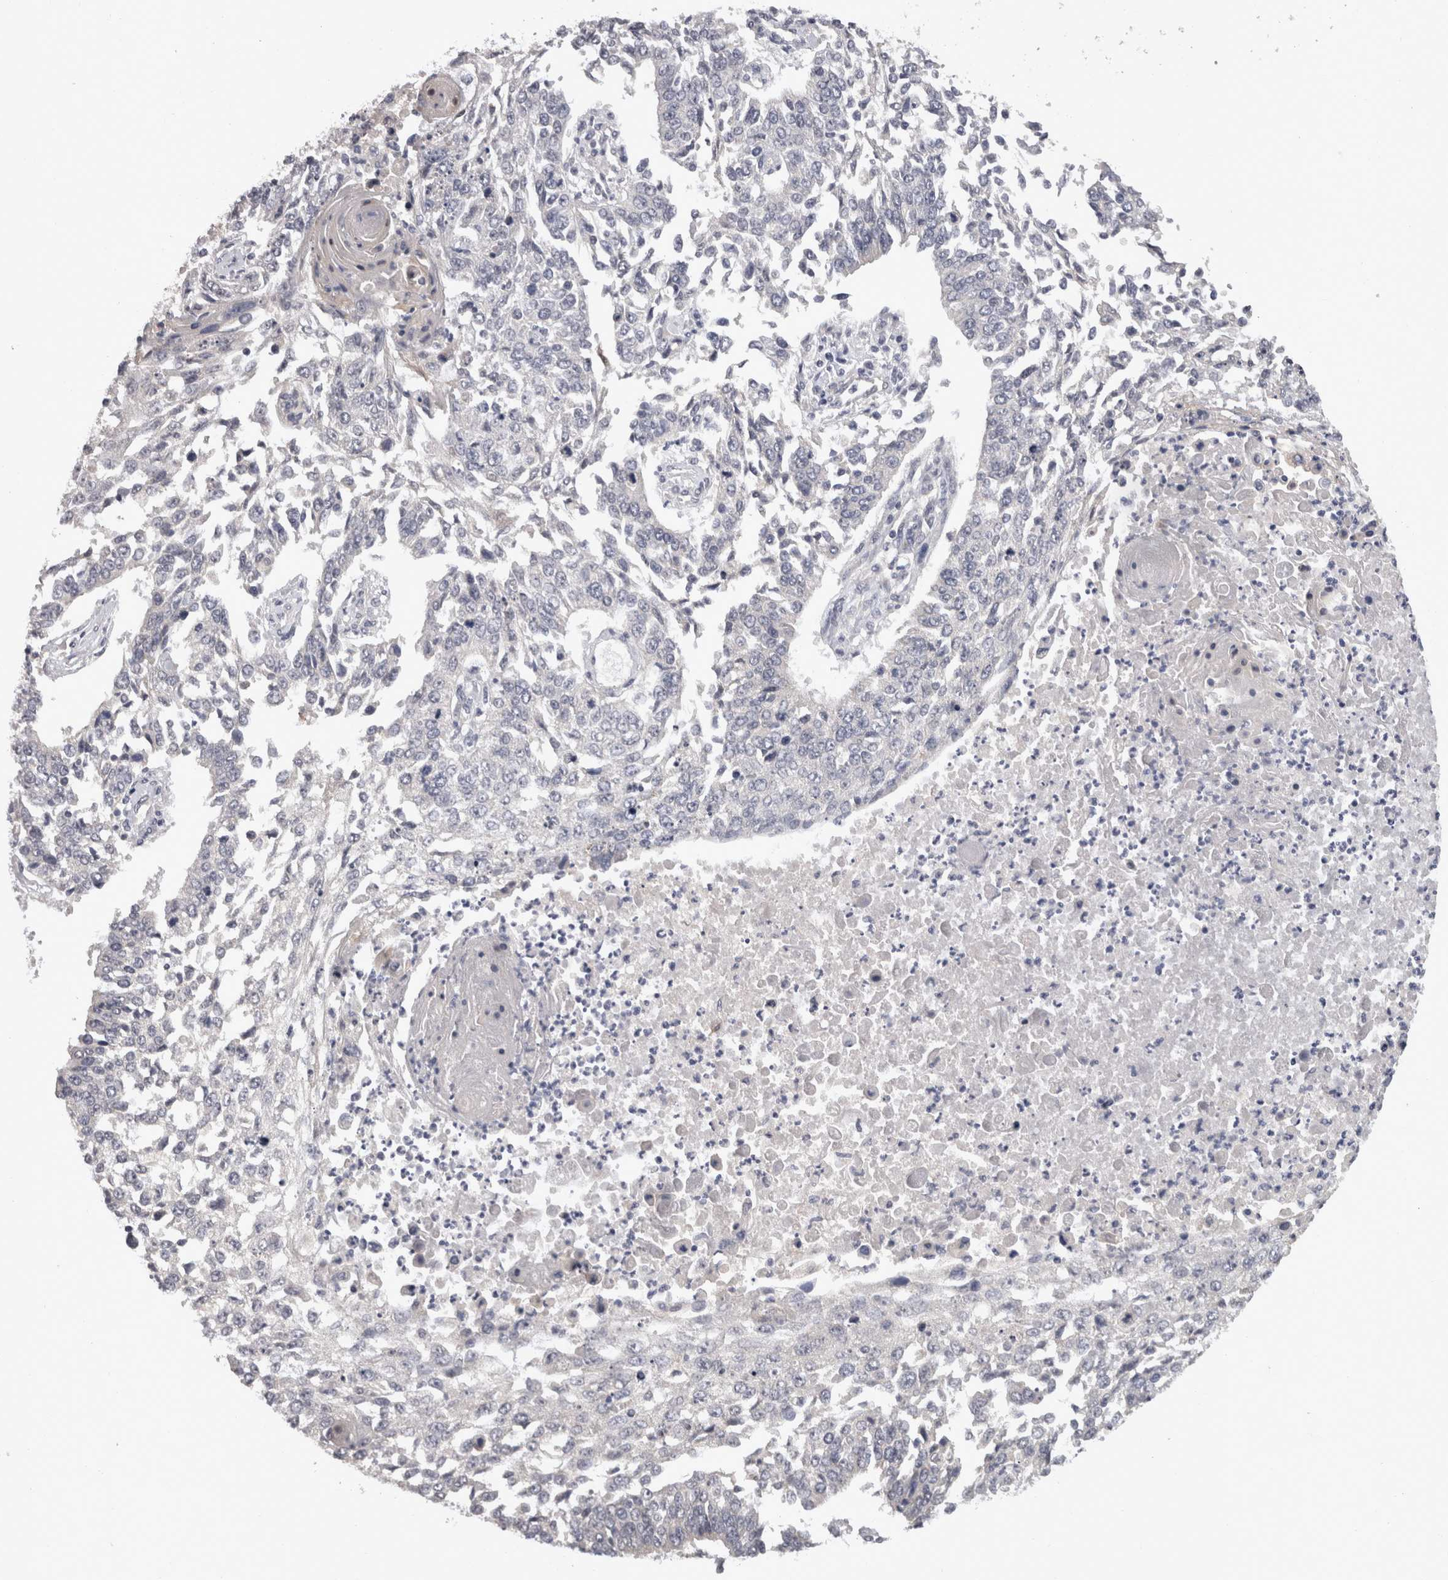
{"staining": {"intensity": "negative", "quantity": "none", "location": "none"}, "tissue": "lung cancer", "cell_type": "Tumor cells", "image_type": "cancer", "snomed": [{"axis": "morphology", "description": "Normal tissue, NOS"}, {"axis": "morphology", "description": "Squamous cell carcinoma, NOS"}, {"axis": "topography", "description": "Cartilage tissue"}, {"axis": "topography", "description": "Bronchus"}, {"axis": "topography", "description": "Lung"}, {"axis": "topography", "description": "Peripheral nerve tissue"}], "caption": "Tumor cells are negative for brown protein staining in lung cancer (squamous cell carcinoma).", "gene": "RMDN1", "patient": {"sex": "female", "age": 49}}